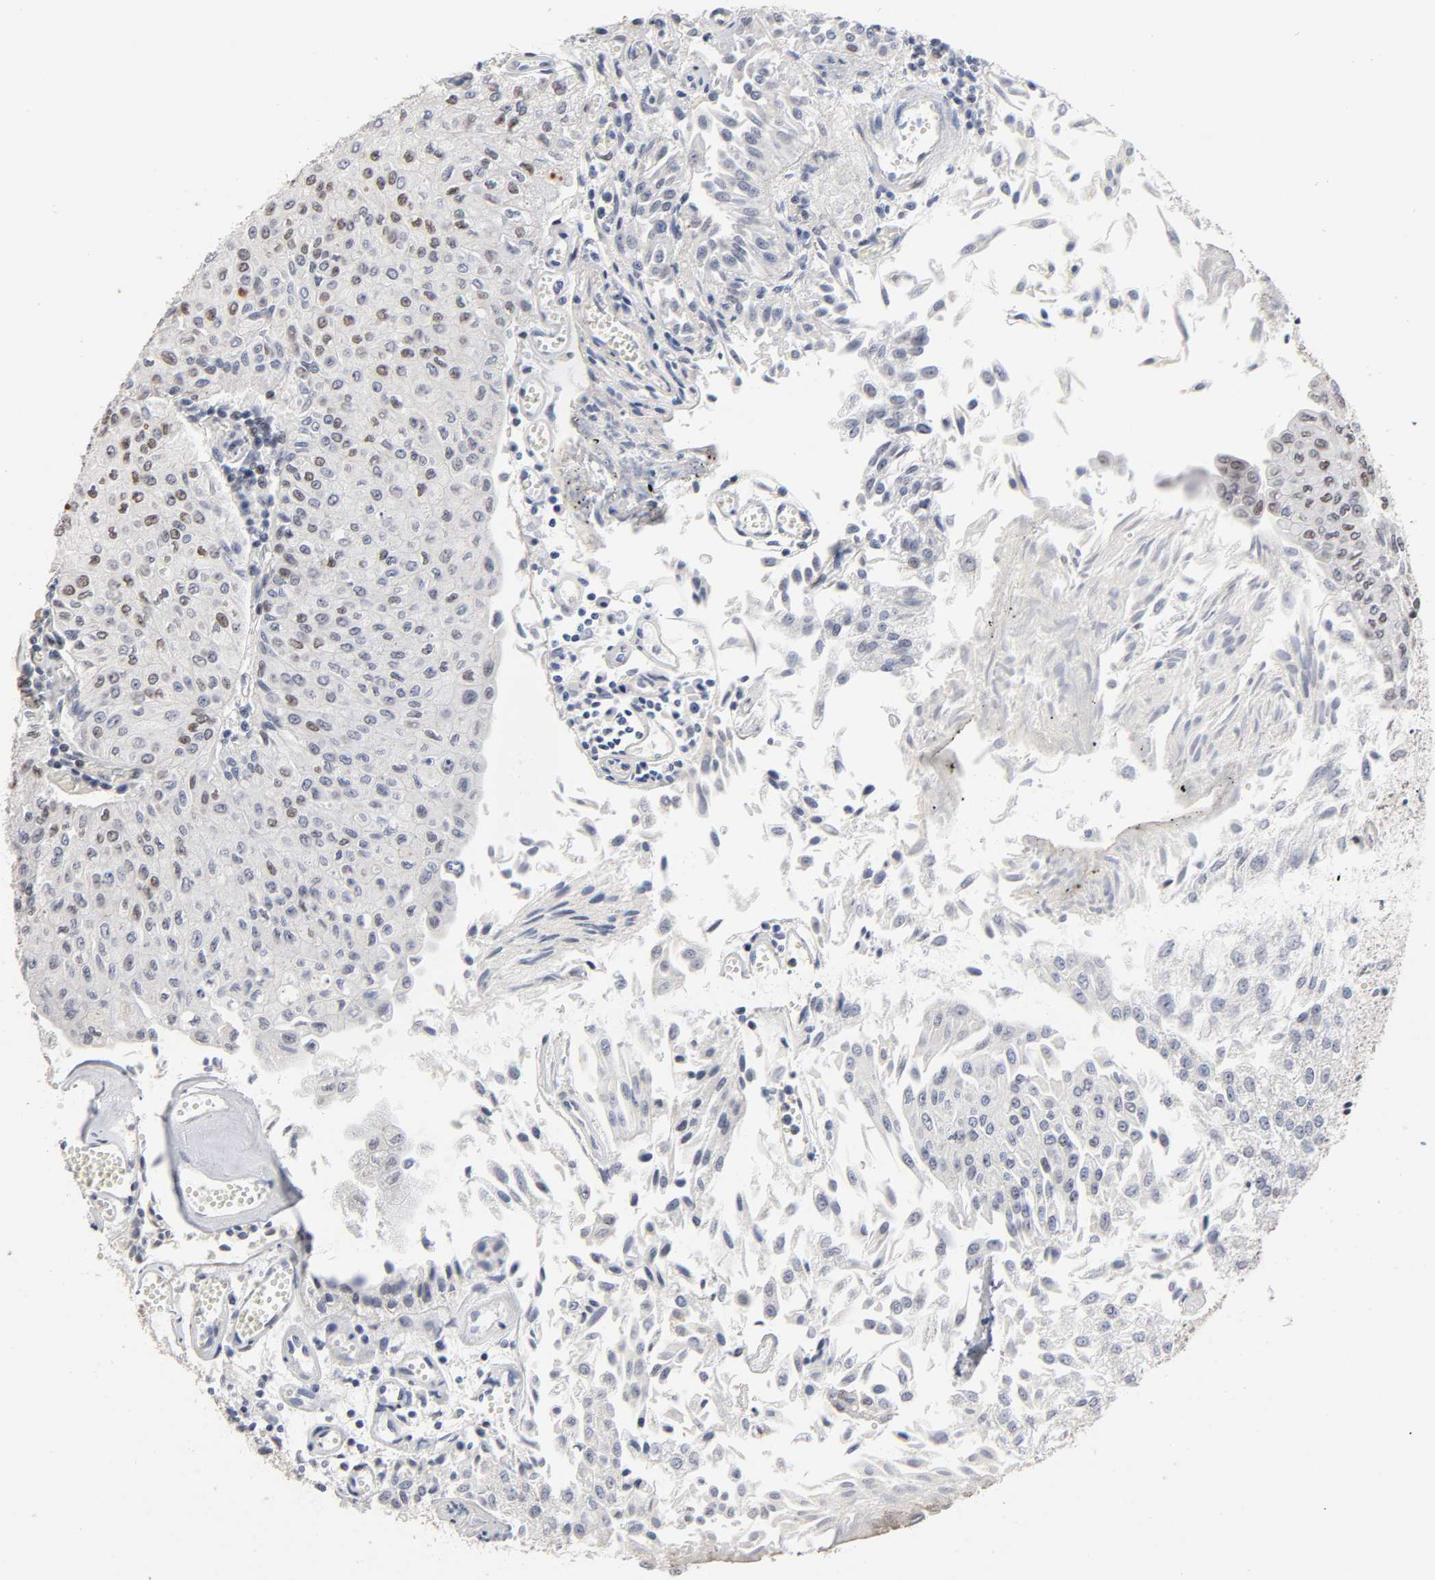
{"staining": {"intensity": "weak", "quantity": "<25%", "location": "nuclear"}, "tissue": "urothelial cancer", "cell_type": "Tumor cells", "image_type": "cancer", "snomed": [{"axis": "morphology", "description": "Urothelial carcinoma, Low grade"}, {"axis": "topography", "description": "Urinary bladder"}], "caption": "Urothelial cancer stained for a protein using immunohistochemistry reveals no expression tumor cells.", "gene": "STK38", "patient": {"sex": "male", "age": 86}}